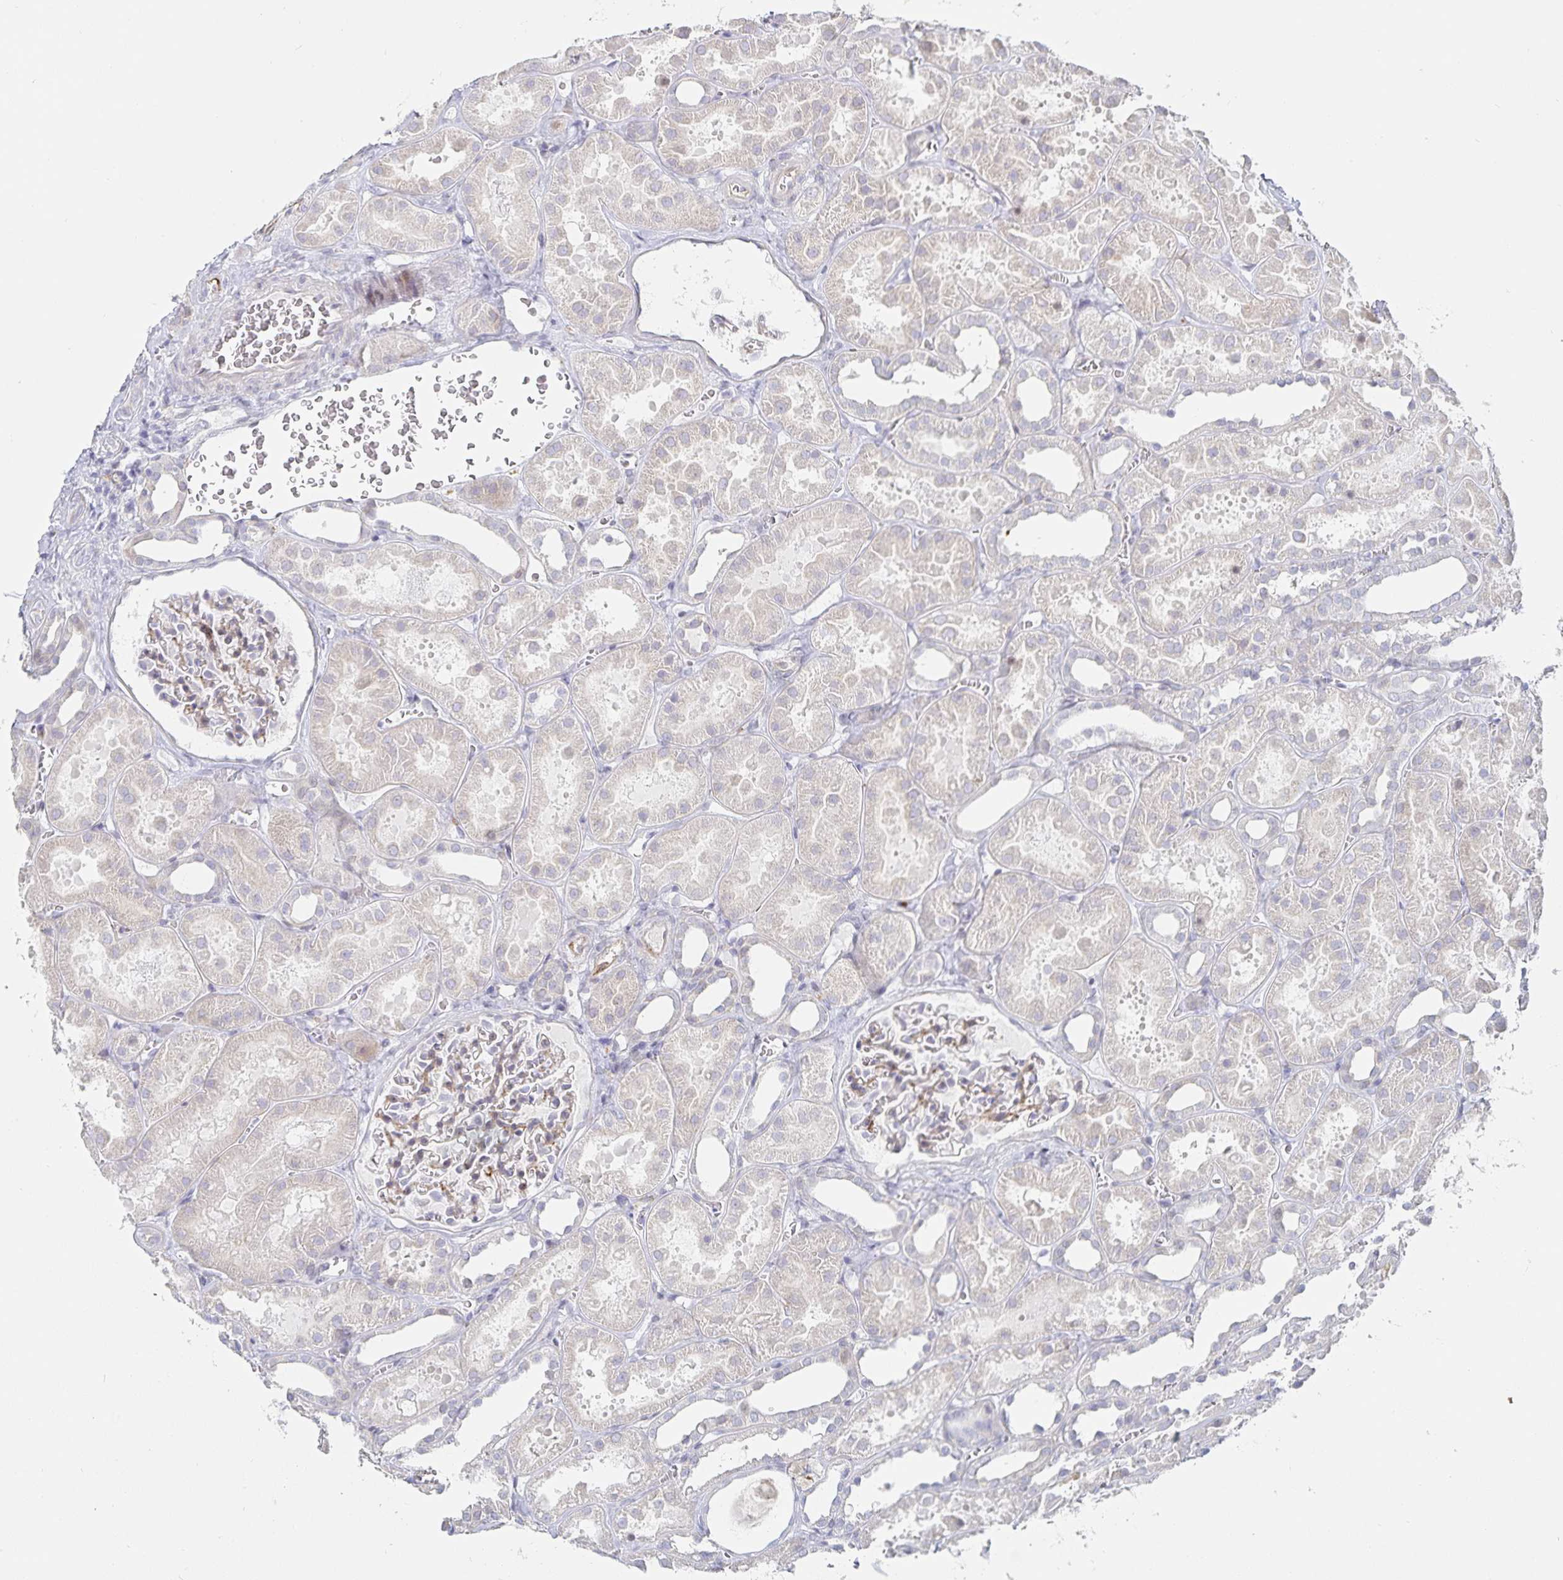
{"staining": {"intensity": "weak", "quantity": "<25%", "location": "cytoplasmic/membranous"}, "tissue": "kidney", "cell_type": "Cells in glomeruli", "image_type": "normal", "snomed": [{"axis": "morphology", "description": "Normal tissue, NOS"}, {"axis": "topography", "description": "Kidney"}], "caption": "High power microscopy image of an immunohistochemistry (IHC) micrograph of benign kidney, revealing no significant staining in cells in glomeruli.", "gene": "S100G", "patient": {"sex": "female", "age": 41}}